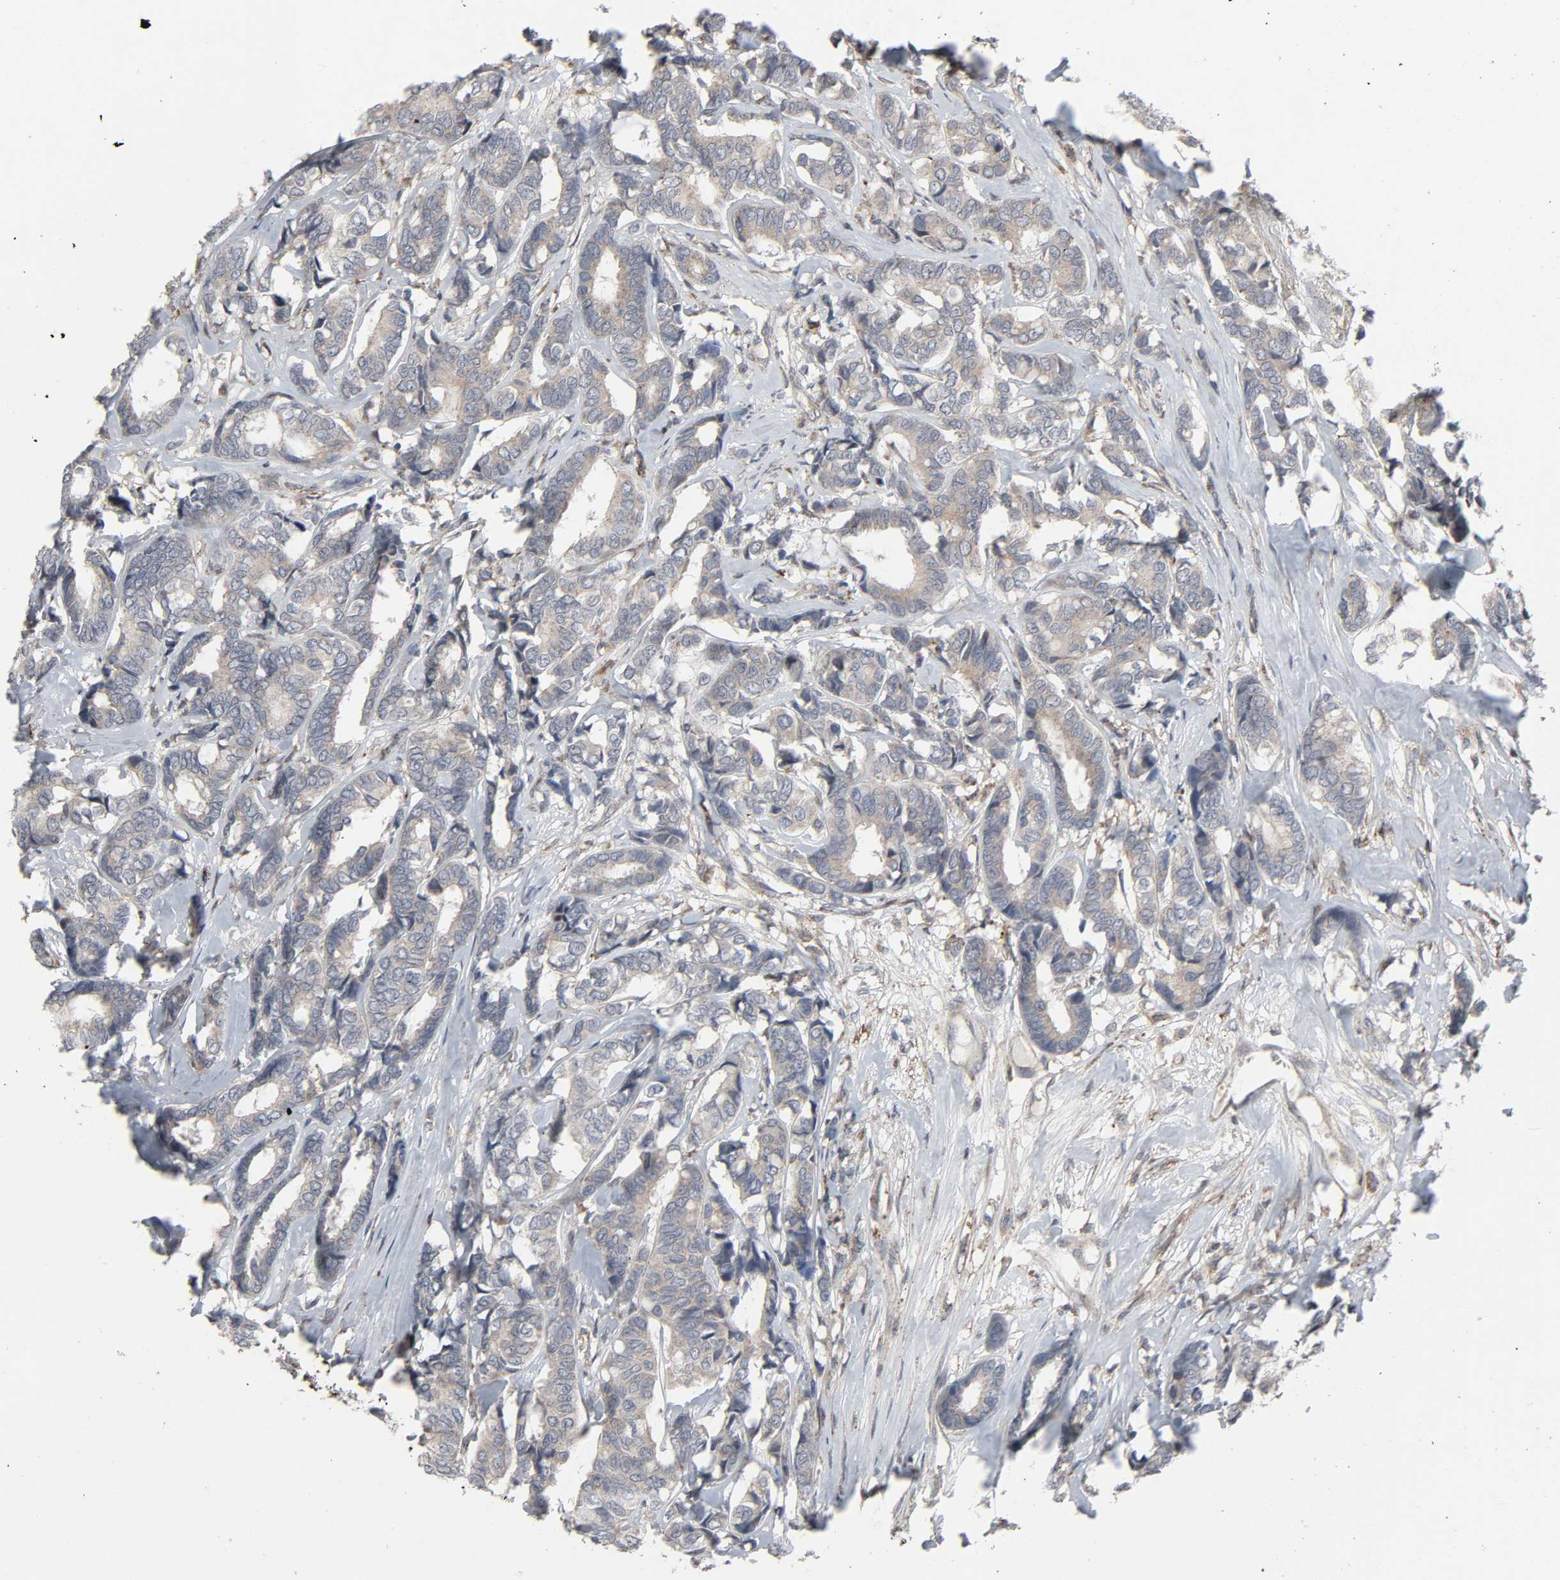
{"staining": {"intensity": "weak", "quantity": ">75%", "location": "cytoplasmic/membranous"}, "tissue": "breast cancer", "cell_type": "Tumor cells", "image_type": "cancer", "snomed": [{"axis": "morphology", "description": "Duct carcinoma"}, {"axis": "topography", "description": "Breast"}], "caption": "The immunohistochemical stain labels weak cytoplasmic/membranous staining in tumor cells of breast cancer (intraductal carcinoma) tissue.", "gene": "ADCY4", "patient": {"sex": "female", "age": 87}}